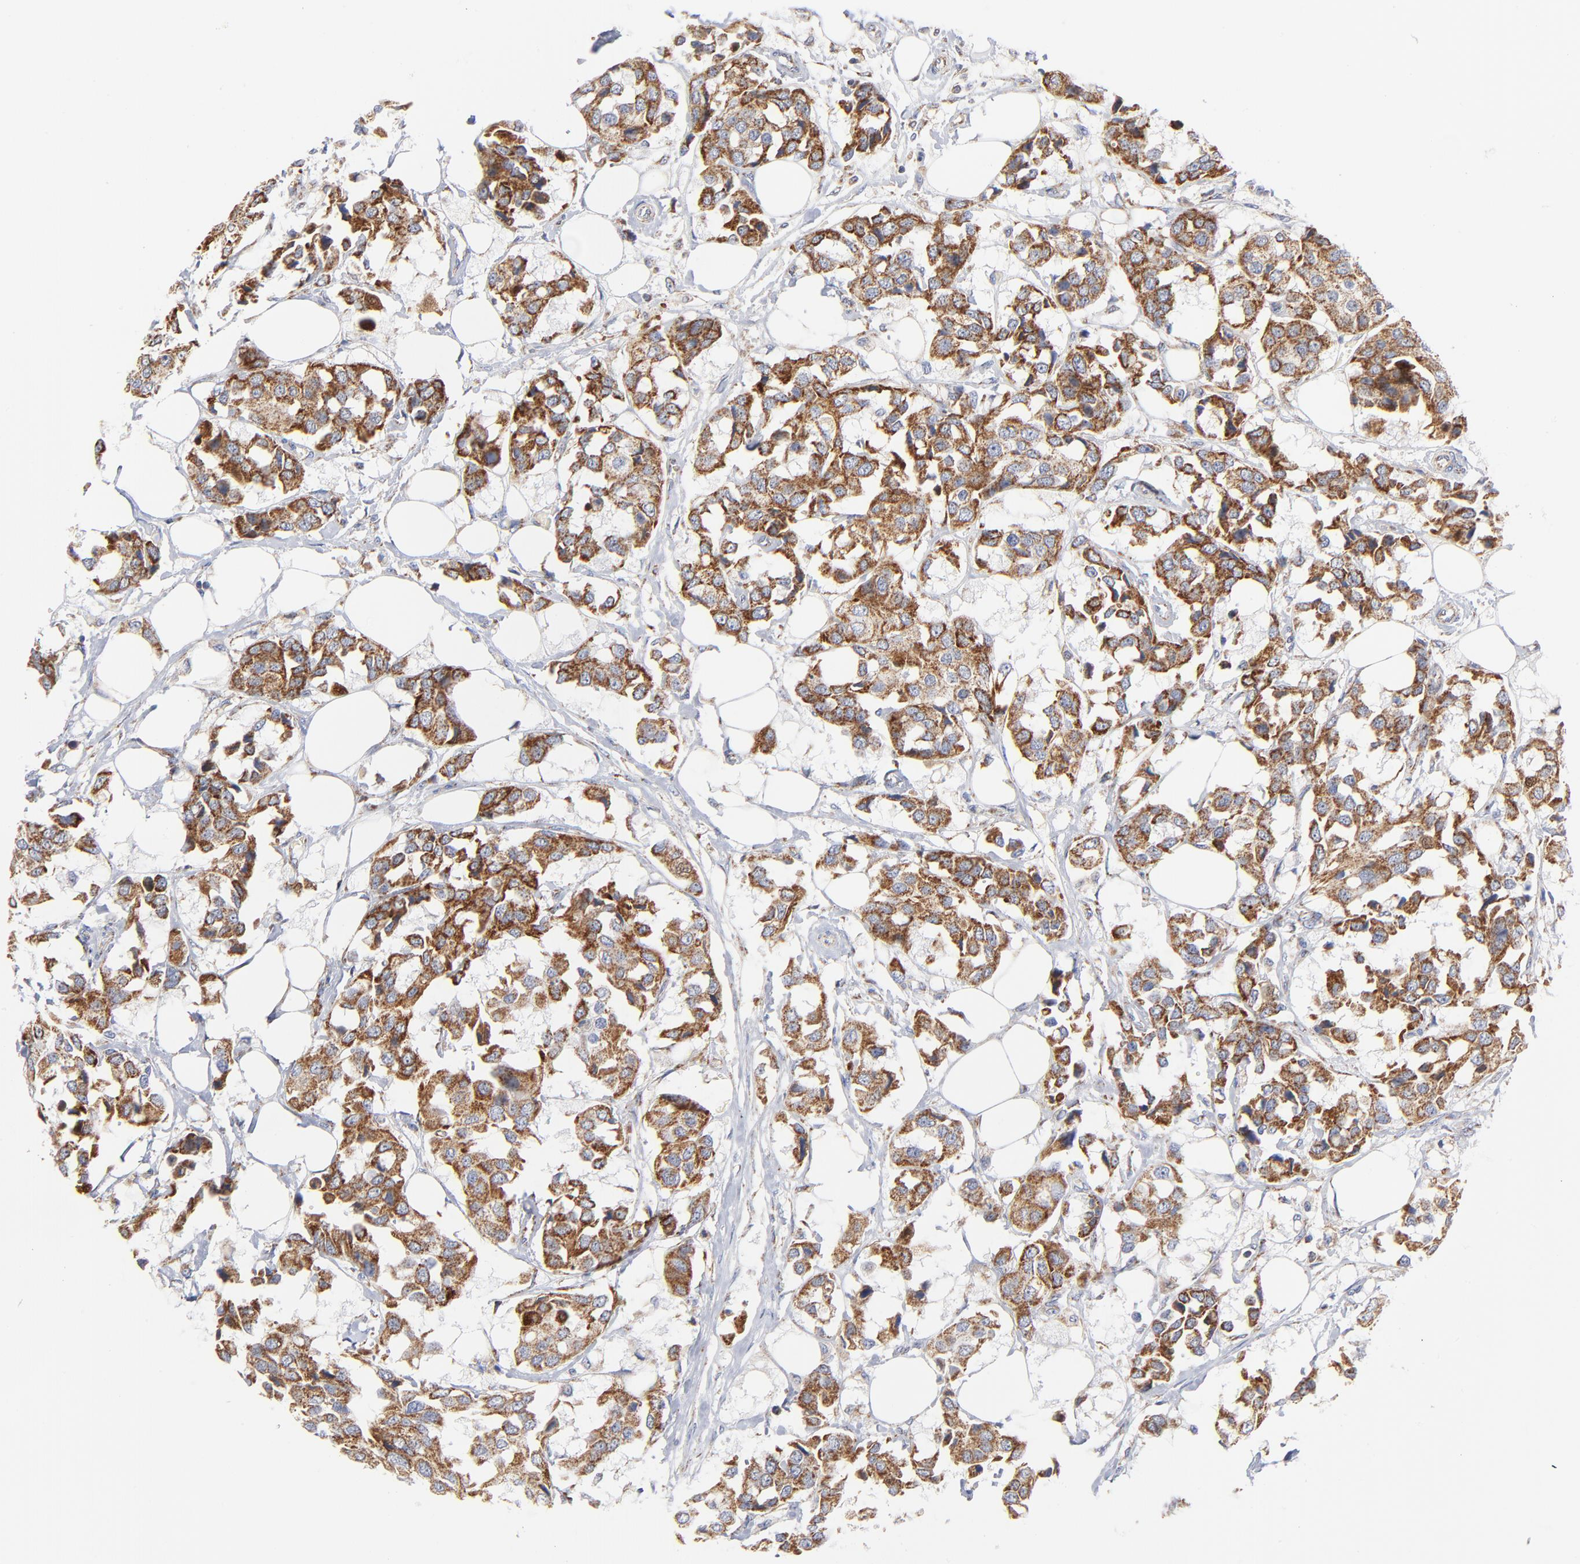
{"staining": {"intensity": "moderate", "quantity": ">75%", "location": "cytoplasmic/membranous"}, "tissue": "breast cancer", "cell_type": "Tumor cells", "image_type": "cancer", "snomed": [{"axis": "morphology", "description": "Duct carcinoma"}, {"axis": "topography", "description": "Breast"}], "caption": "Moderate cytoplasmic/membranous expression for a protein is identified in about >75% of tumor cells of intraductal carcinoma (breast) using IHC.", "gene": "DIABLO", "patient": {"sex": "female", "age": 80}}